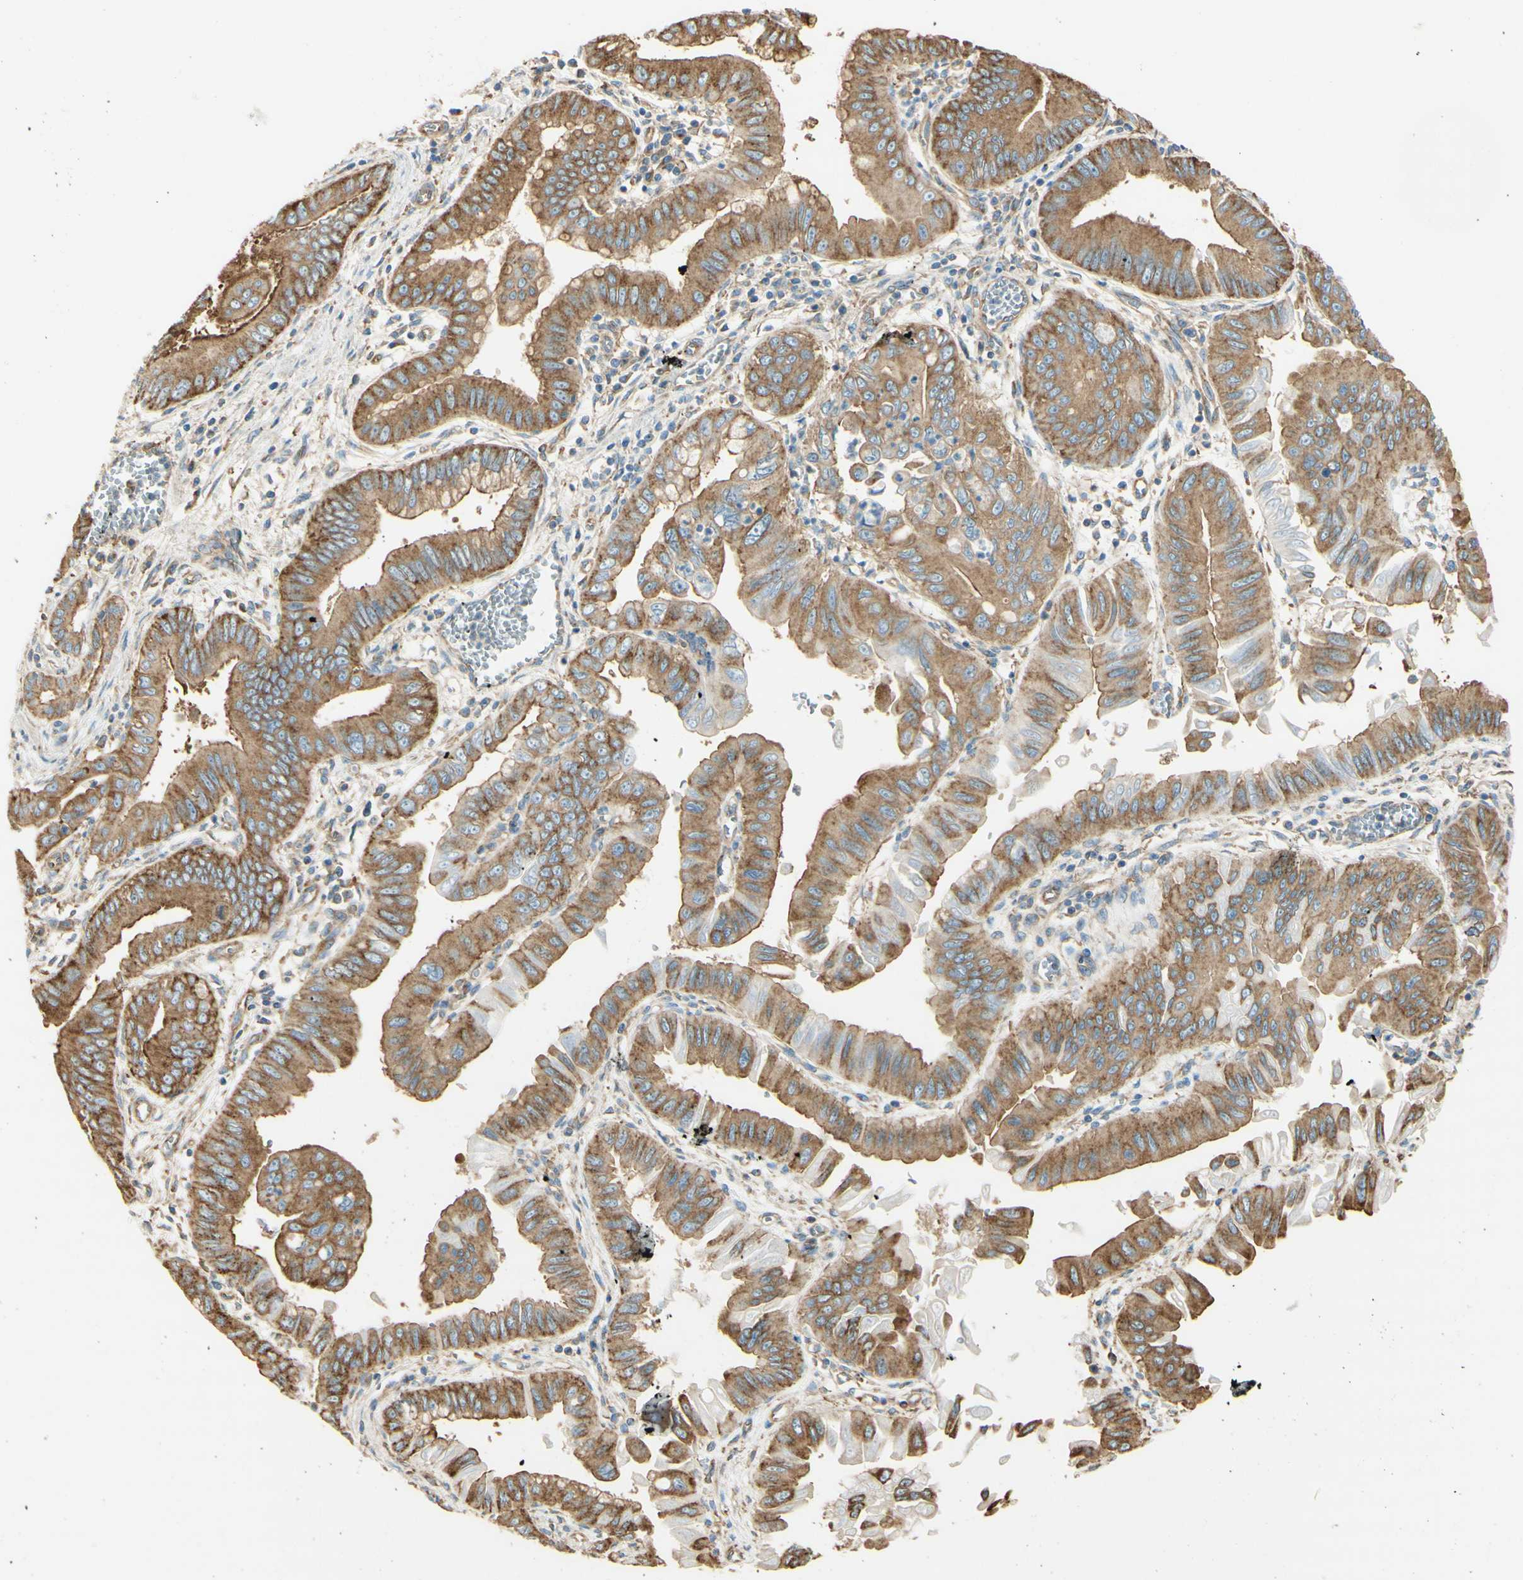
{"staining": {"intensity": "moderate", "quantity": ">75%", "location": "cytoplasmic/membranous"}, "tissue": "pancreatic cancer", "cell_type": "Tumor cells", "image_type": "cancer", "snomed": [{"axis": "morphology", "description": "Normal tissue, NOS"}, {"axis": "topography", "description": "Lymph node"}], "caption": "Approximately >75% of tumor cells in human pancreatic cancer reveal moderate cytoplasmic/membranous protein positivity as visualized by brown immunohistochemical staining.", "gene": "CLTC", "patient": {"sex": "male", "age": 50}}